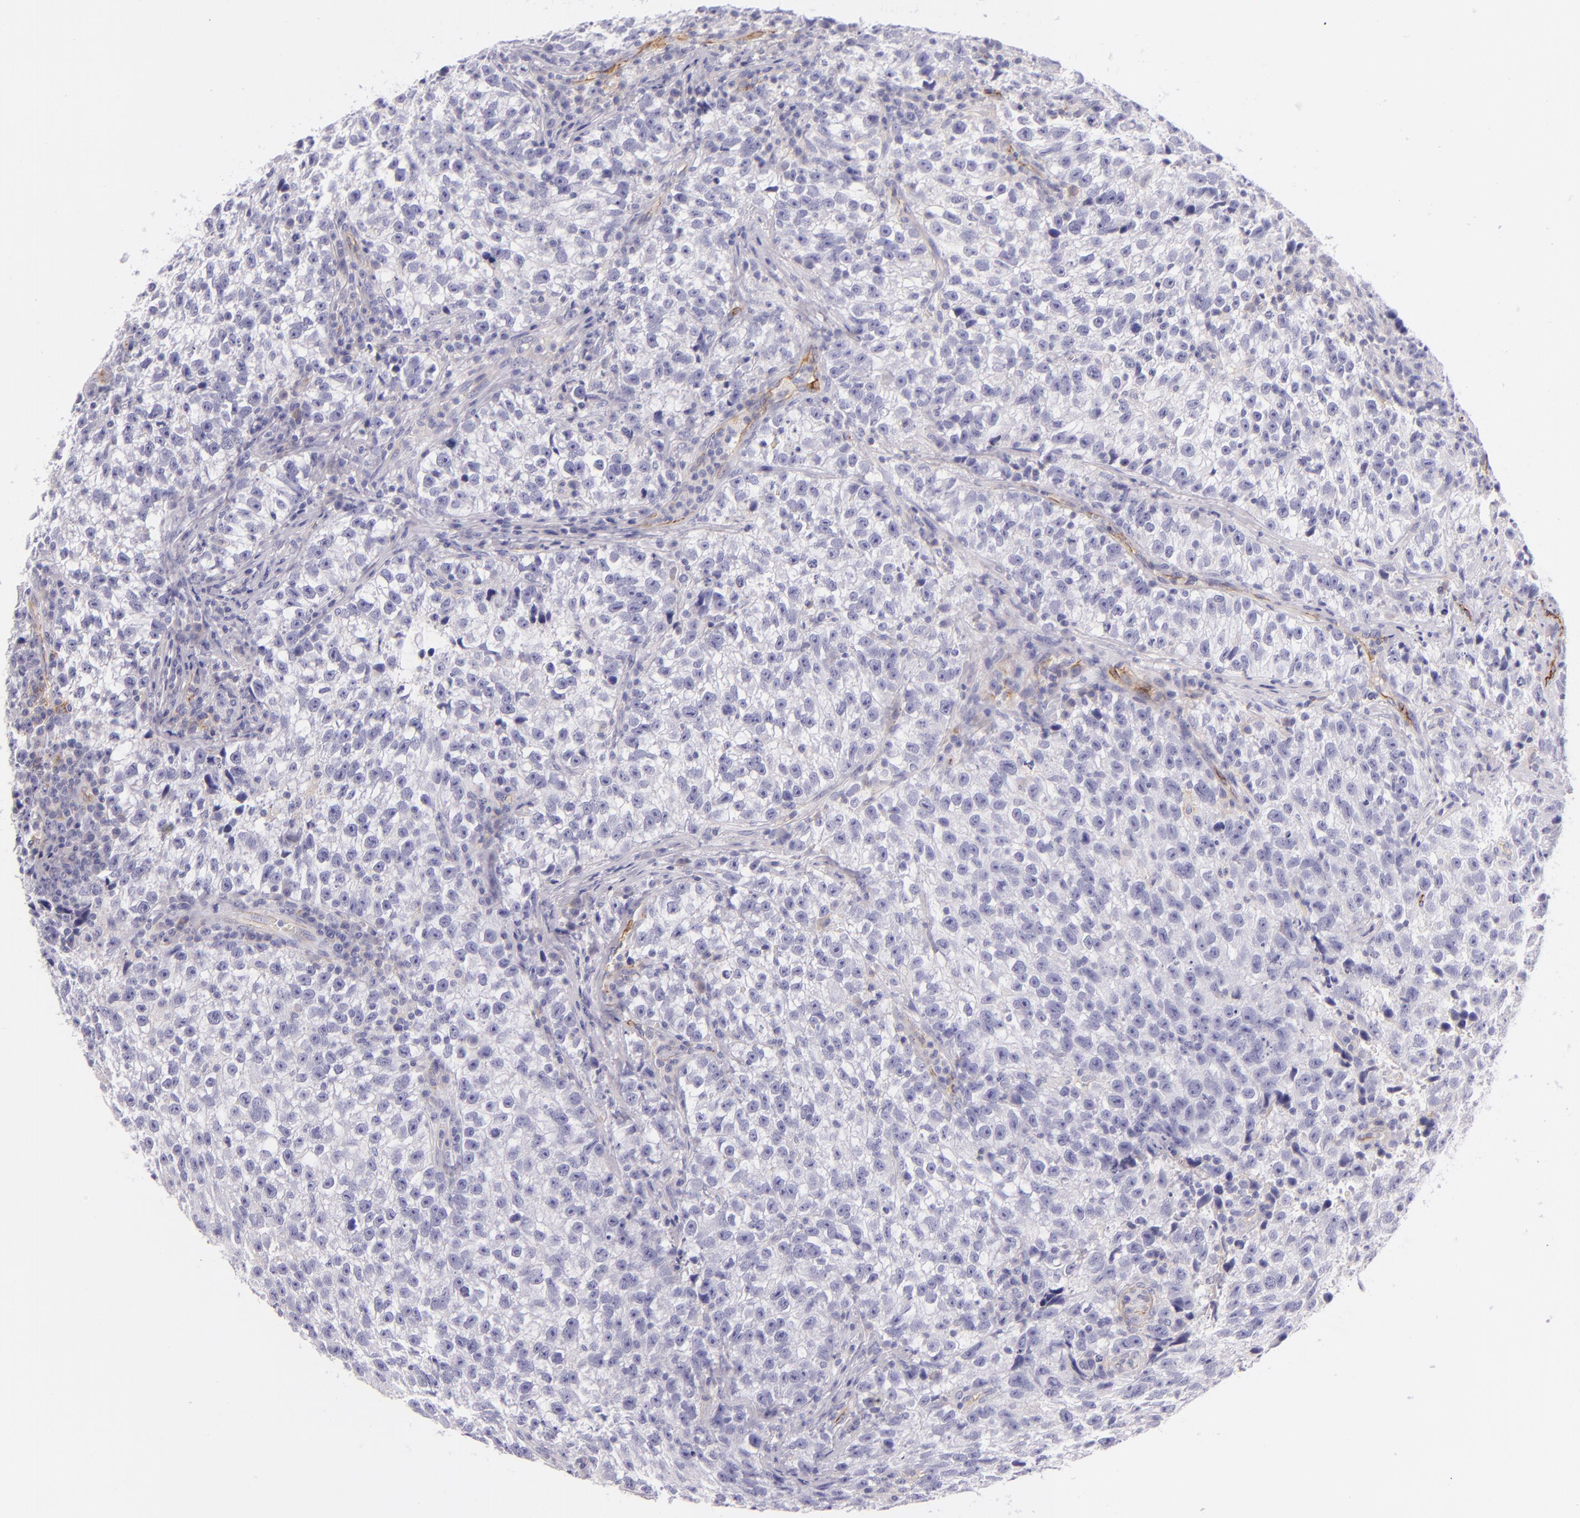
{"staining": {"intensity": "negative", "quantity": "none", "location": "none"}, "tissue": "testis cancer", "cell_type": "Tumor cells", "image_type": "cancer", "snomed": [{"axis": "morphology", "description": "Seminoma, NOS"}, {"axis": "topography", "description": "Testis"}], "caption": "Immunohistochemical staining of seminoma (testis) reveals no significant staining in tumor cells. (DAB (3,3'-diaminobenzidine) immunohistochemistry, high magnification).", "gene": "ICAM1", "patient": {"sex": "male", "age": 38}}